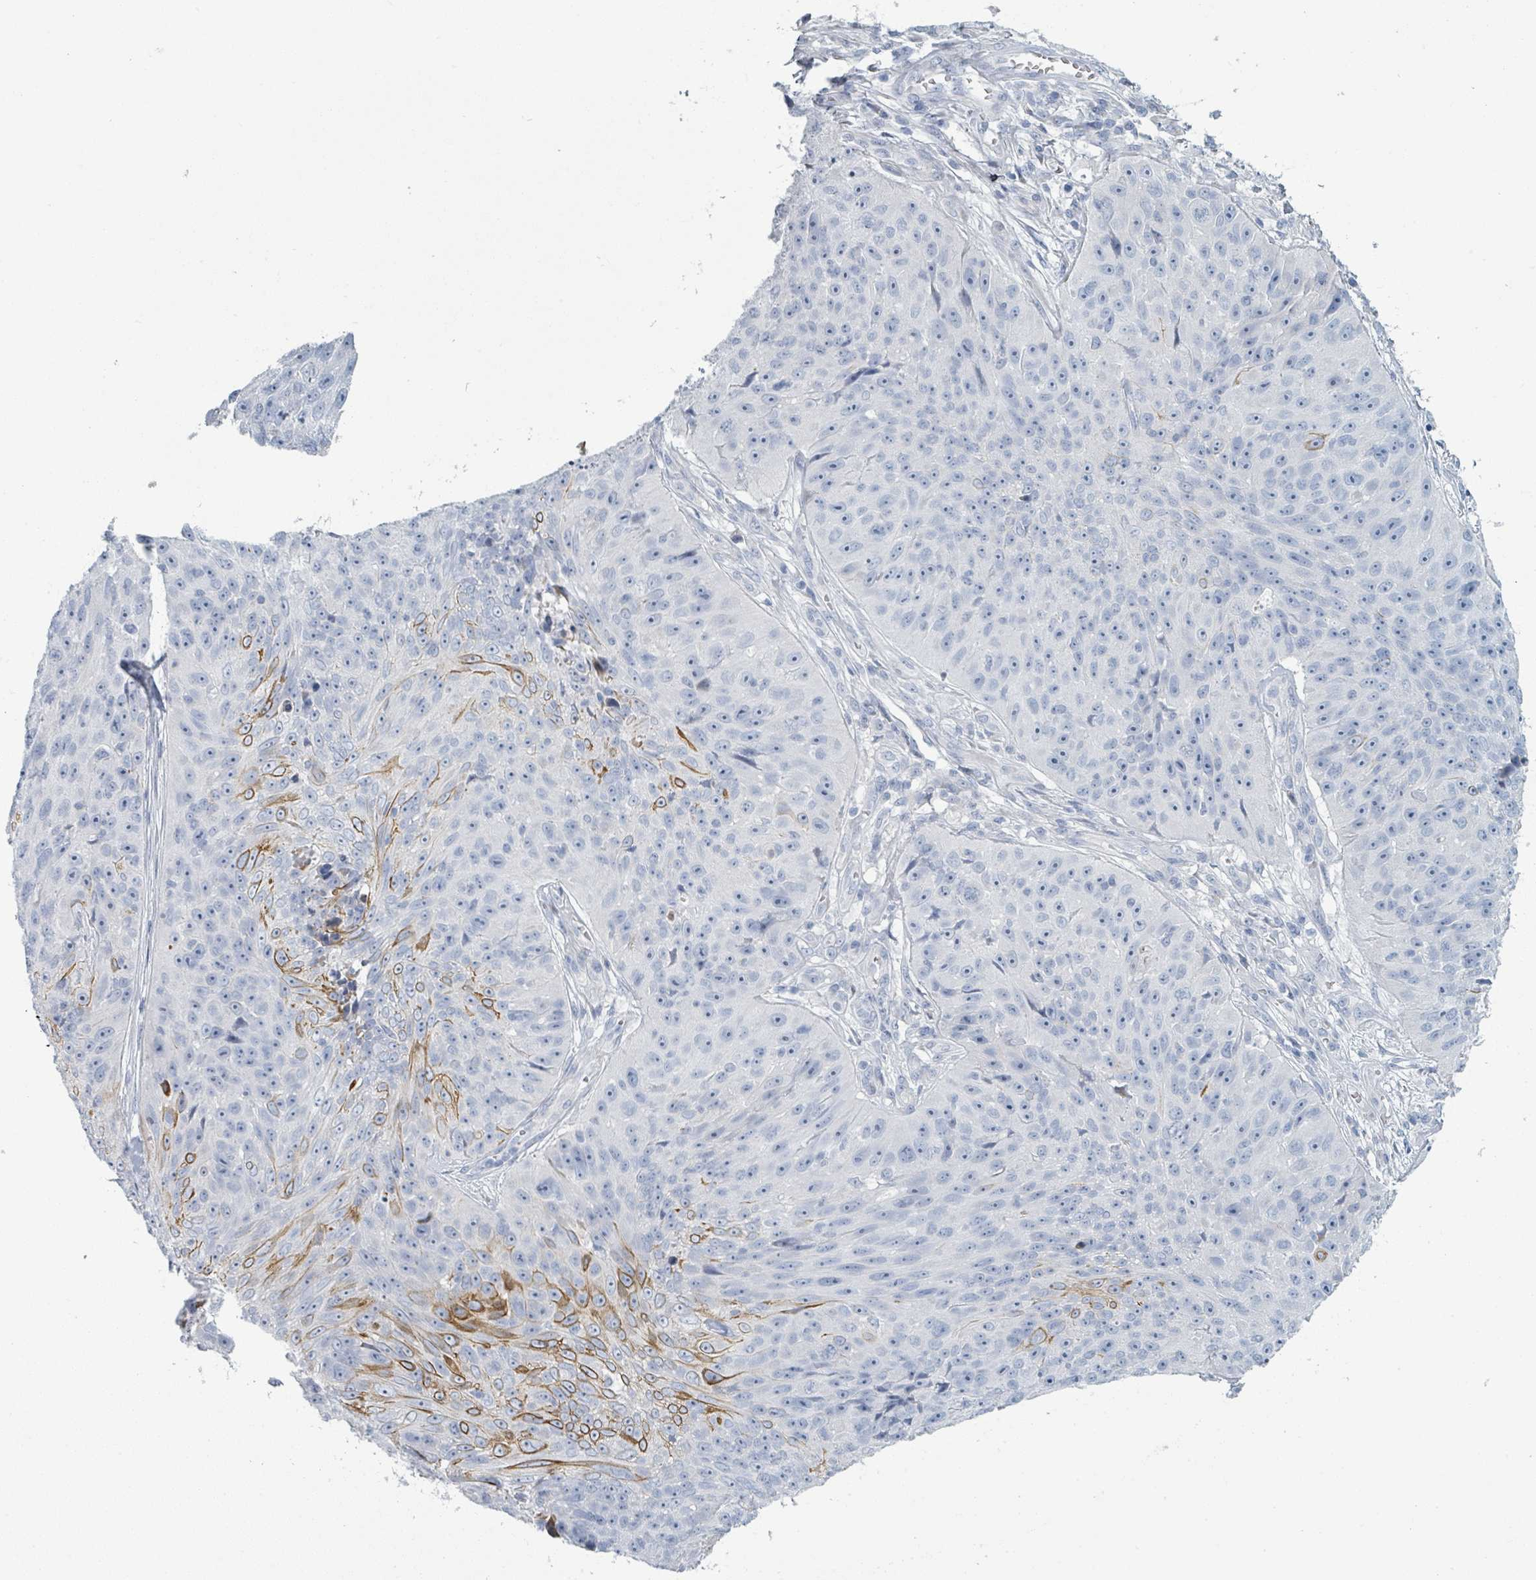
{"staining": {"intensity": "strong", "quantity": "<25%", "location": "cytoplasmic/membranous"}, "tissue": "skin cancer", "cell_type": "Tumor cells", "image_type": "cancer", "snomed": [{"axis": "morphology", "description": "Squamous cell carcinoma, NOS"}, {"axis": "topography", "description": "Skin"}], "caption": "Protein staining by IHC reveals strong cytoplasmic/membranous positivity in approximately <25% of tumor cells in skin cancer (squamous cell carcinoma).", "gene": "RAB33B", "patient": {"sex": "female", "age": 87}}